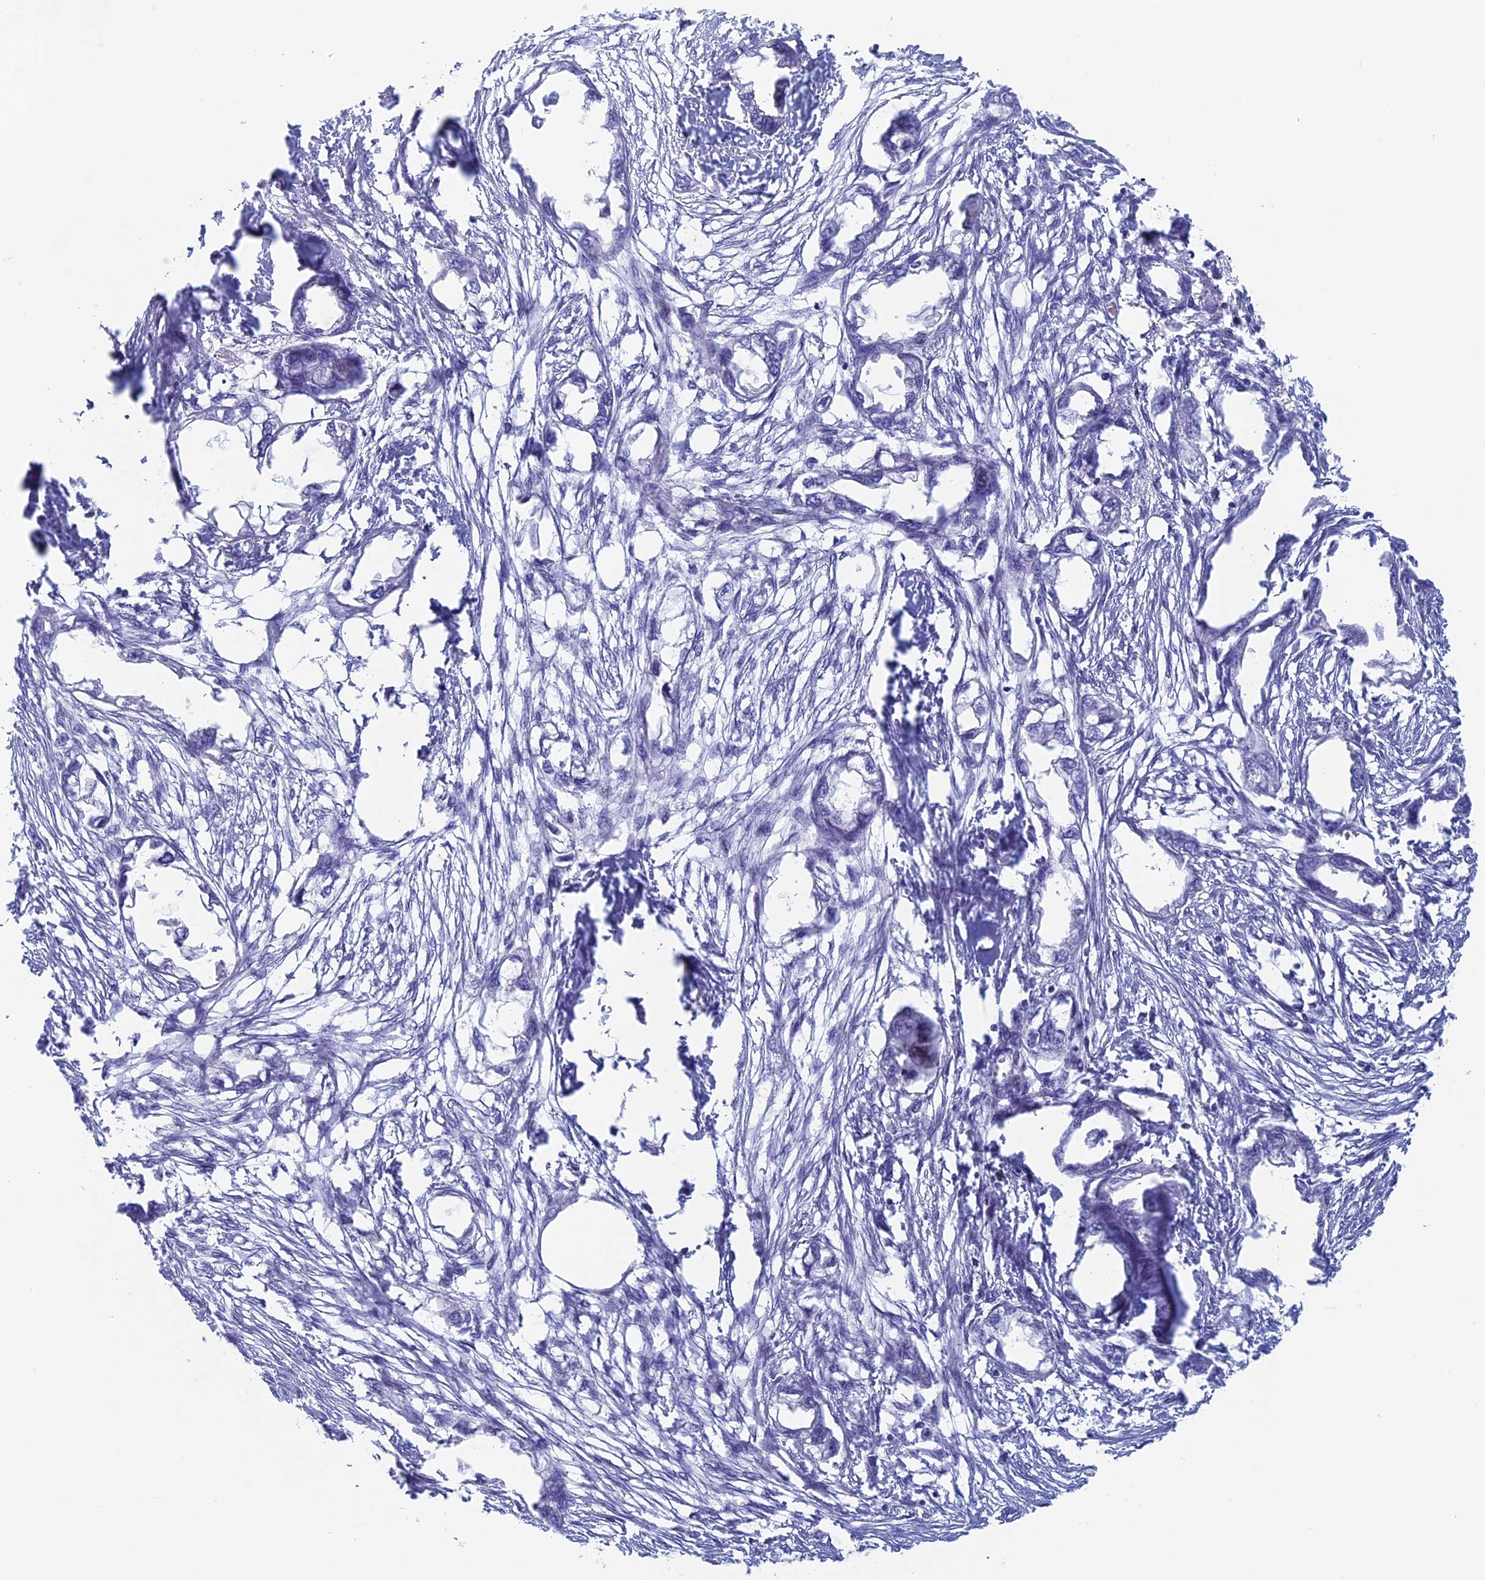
{"staining": {"intensity": "negative", "quantity": "none", "location": "none"}, "tissue": "endometrial cancer", "cell_type": "Tumor cells", "image_type": "cancer", "snomed": [{"axis": "morphology", "description": "Adenocarcinoma, NOS"}, {"axis": "morphology", "description": "Adenocarcinoma, metastatic, NOS"}, {"axis": "topography", "description": "Adipose tissue"}, {"axis": "topography", "description": "Endometrium"}], "caption": "Micrograph shows no protein positivity in tumor cells of endometrial cancer tissue.", "gene": "MAGEB6", "patient": {"sex": "female", "age": 67}}